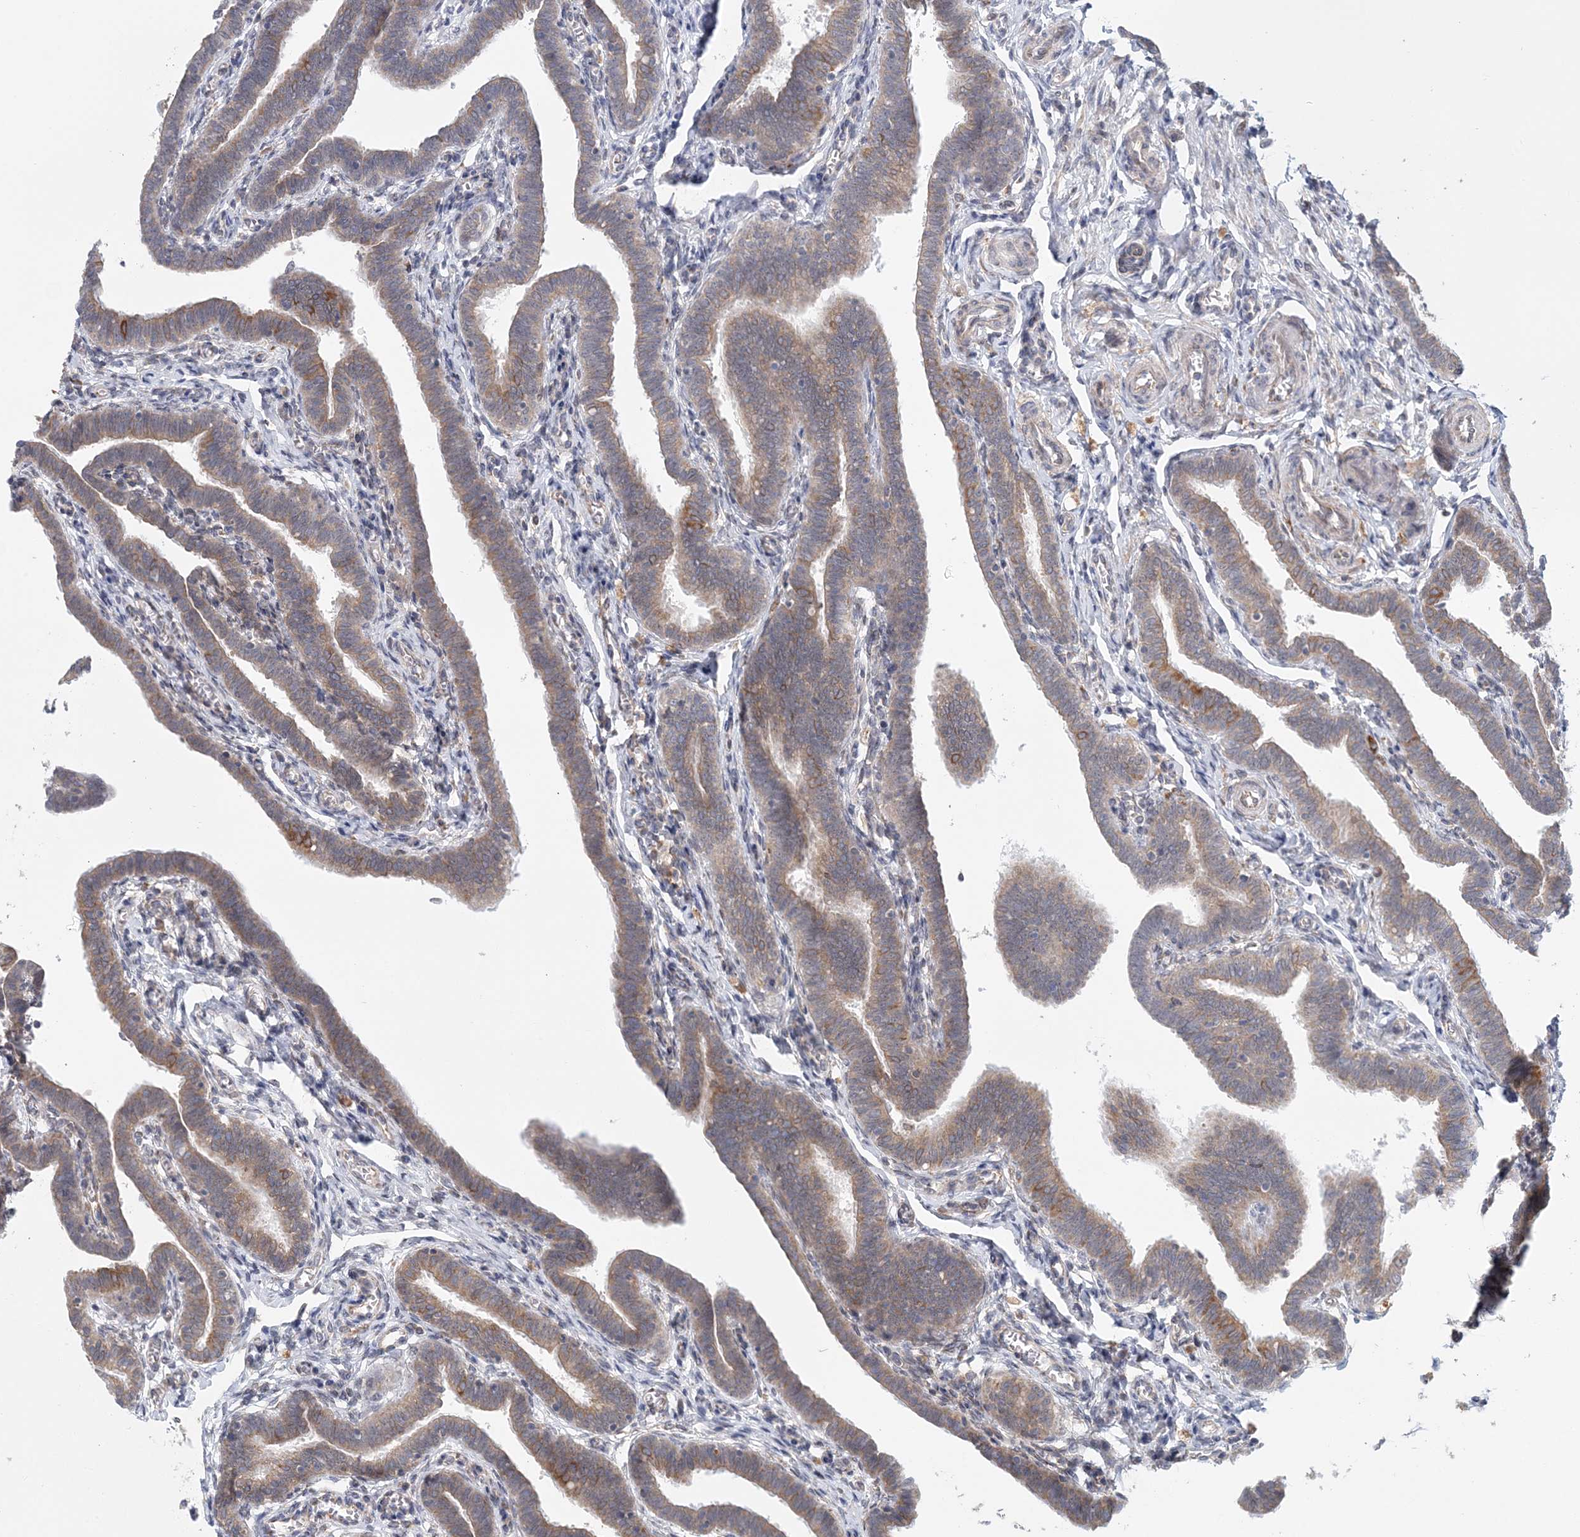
{"staining": {"intensity": "moderate", "quantity": ">75%", "location": "cytoplasmic/membranous"}, "tissue": "fallopian tube", "cell_type": "Glandular cells", "image_type": "normal", "snomed": [{"axis": "morphology", "description": "Normal tissue, NOS"}, {"axis": "topography", "description": "Fallopian tube"}], "caption": "Fallopian tube was stained to show a protein in brown. There is medium levels of moderate cytoplasmic/membranous staining in approximately >75% of glandular cells. (DAB IHC, brown staining for protein, blue staining for nuclei).", "gene": "PCYOX1L", "patient": {"sex": "female", "age": 36}}